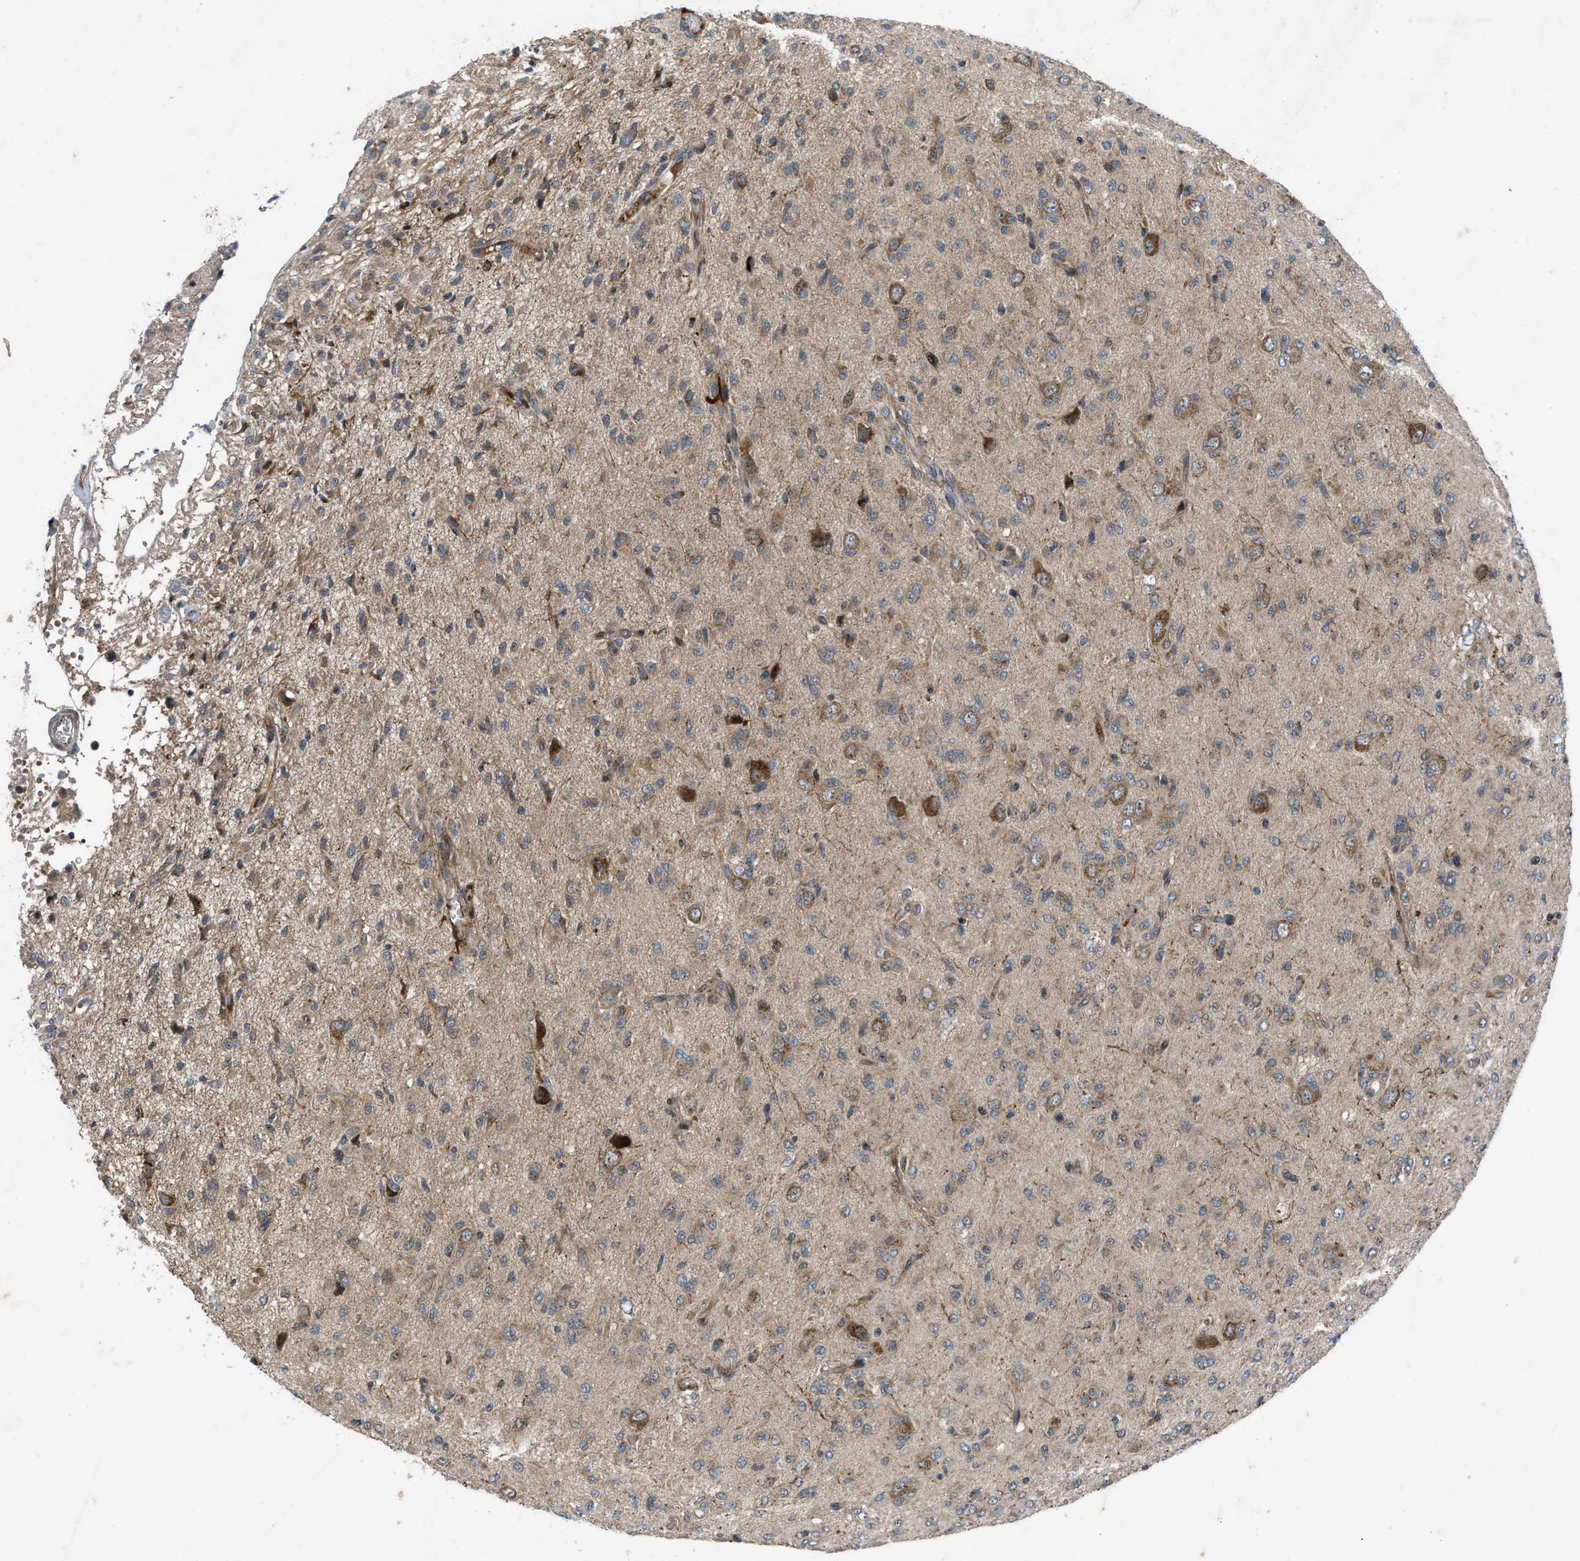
{"staining": {"intensity": "weak", "quantity": "25%-75%", "location": "cytoplasmic/membranous"}, "tissue": "glioma", "cell_type": "Tumor cells", "image_type": "cancer", "snomed": [{"axis": "morphology", "description": "Glioma, malignant, High grade"}, {"axis": "topography", "description": "Brain"}], "caption": "The immunohistochemical stain highlights weak cytoplasmic/membranous expression in tumor cells of glioma tissue.", "gene": "AP3M2", "patient": {"sex": "female", "age": 59}}